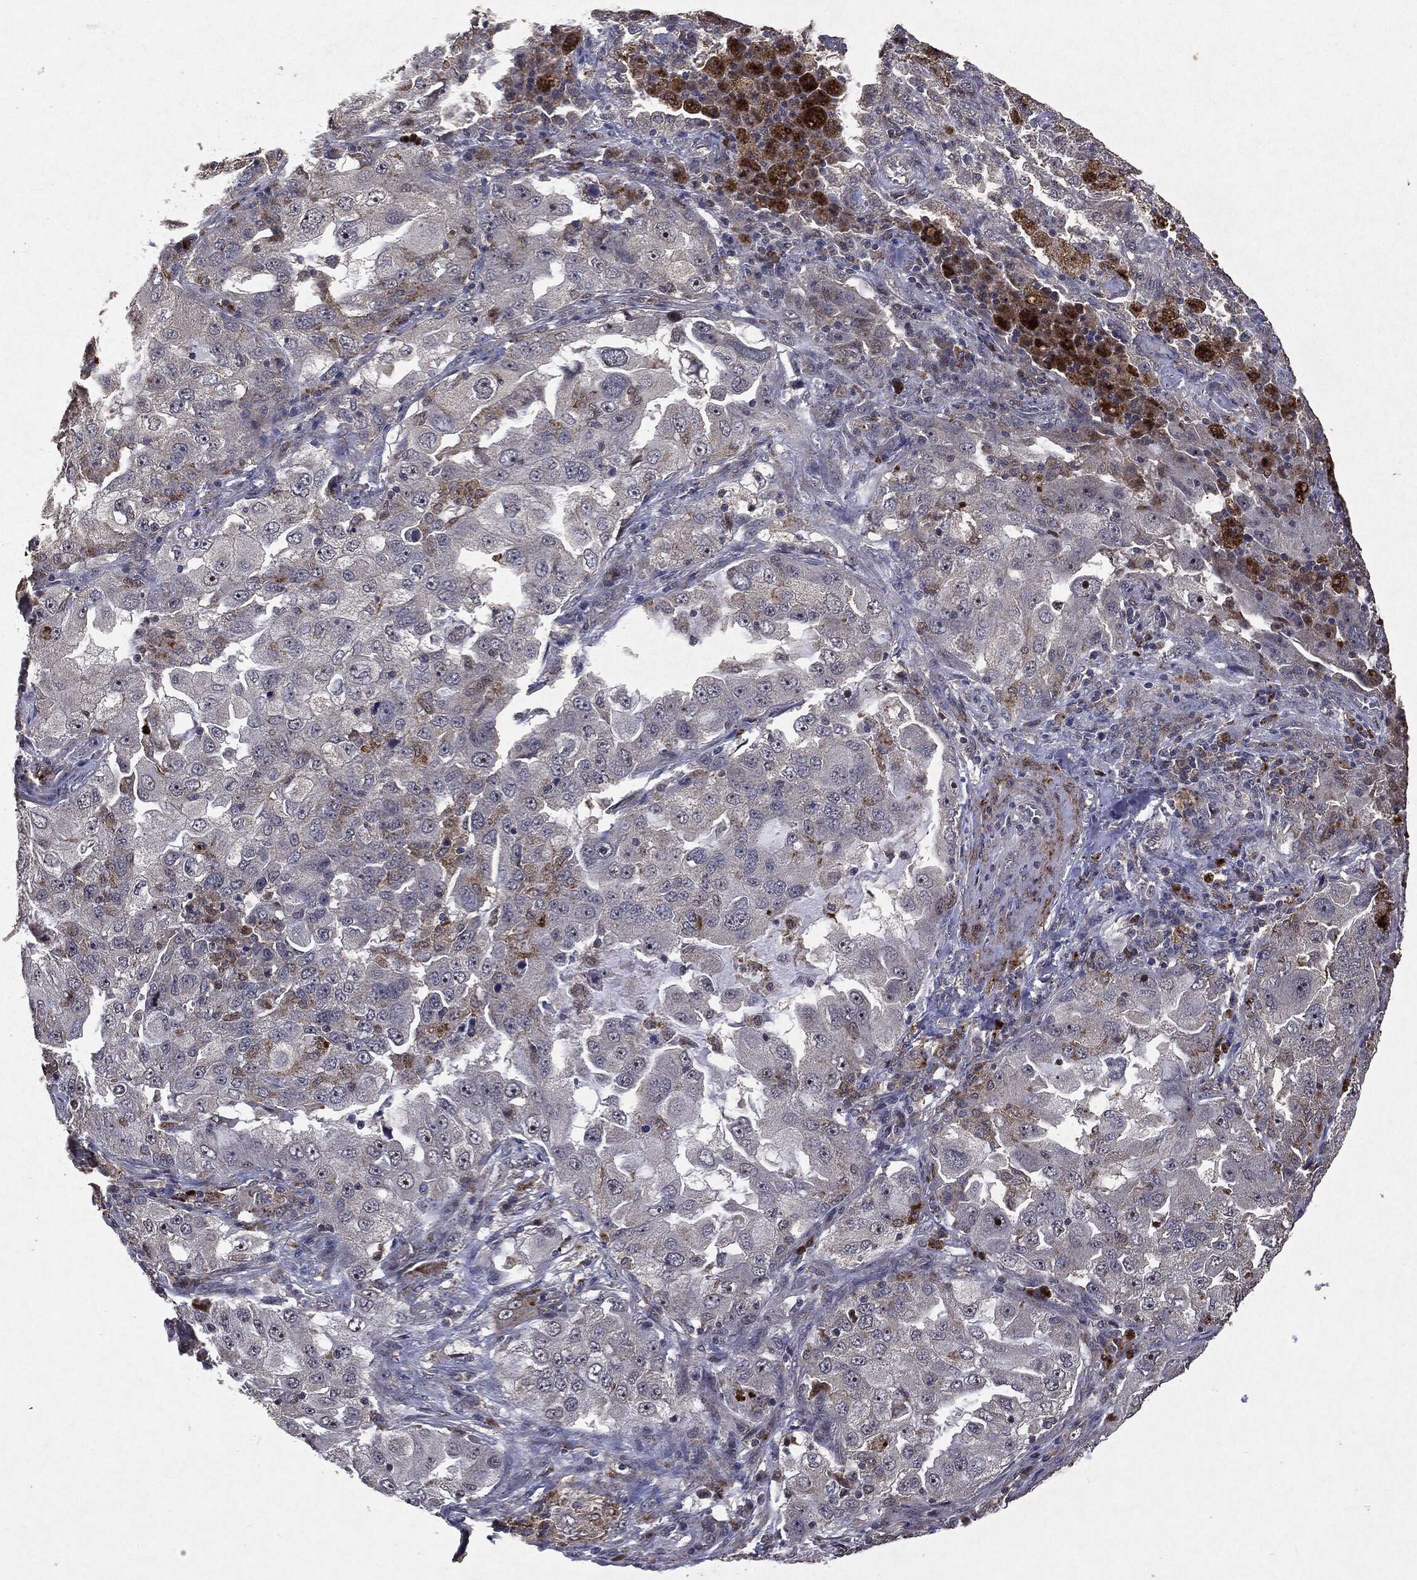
{"staining": {"intensity": "negative", "quantity": "none", "location": "none"}, "tissue": "lung cancer", "cell_type": "Tumor cells", "image_type": "cancer", "snomed": [{"axis": "morphology", "description": "Adenocarcinoma, NOS"}, {"axis": "topography", "description": "Lung"}], "caption": "Tumor cells are negative for protein expression in human adenocarcinoma (lung).", "gene": "PTEN", "patient": {"sex": "female", "age": 61}}